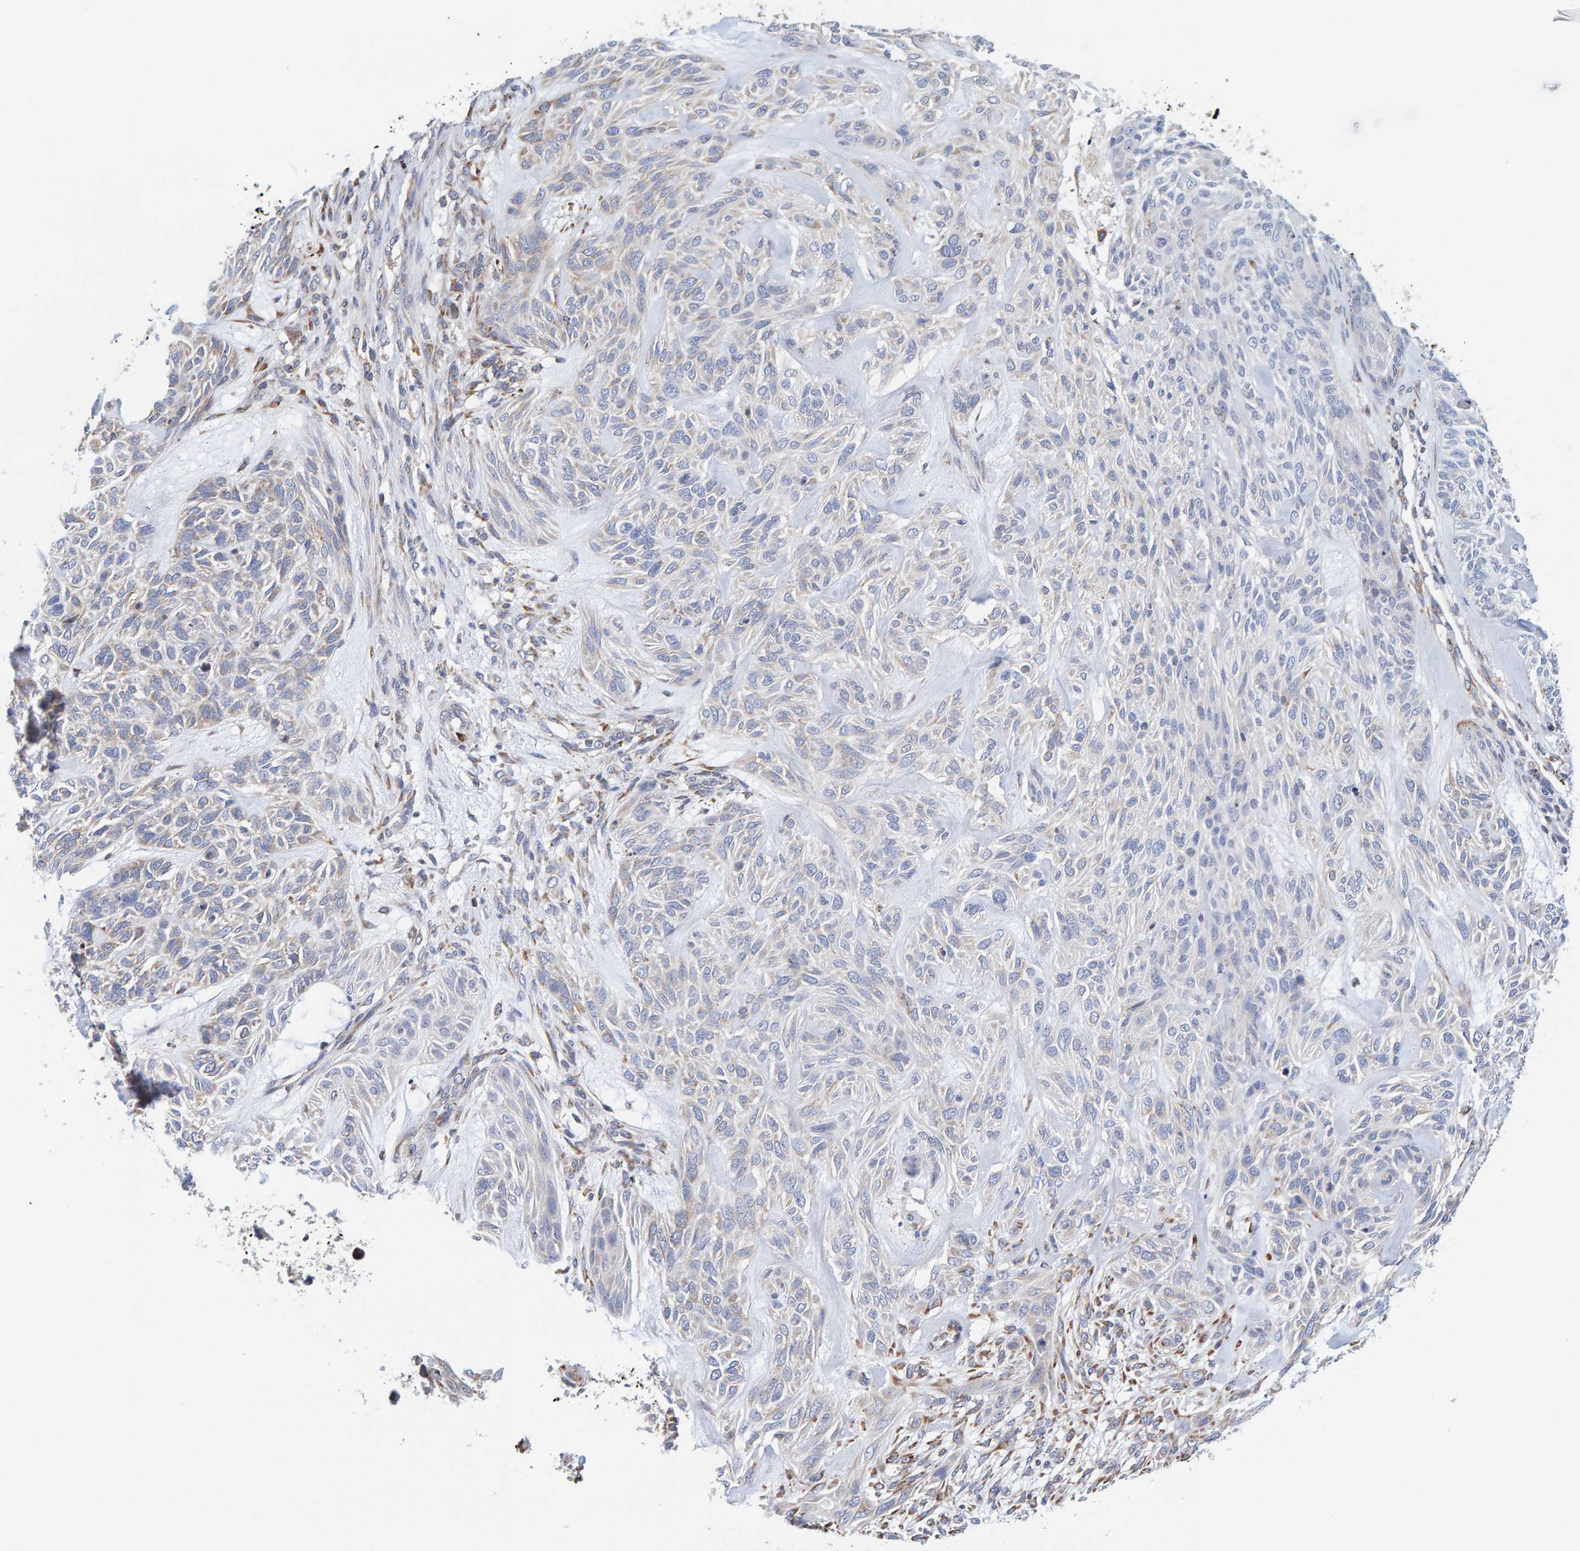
{"staining": {"intensity": "weak", "quantity": "<25%", "location": "cytoplasmic/membranous"}, "tissue": "skin cancer", "cell_type": "Tumor cells", "image_type": "cancer", "snomed": [{"axis": "morphology", "description": "Basal cell carcinoma"}, {"axis": "topography", "description": "Skin"}], "caption": "High magnification brightfield microscopy of basal cell carcinoma (skin) stained with DAB (brown) and counterstained with hematoxylin (blue): tumor cells show no significant positivity.", "gene": "SGPL1", "patient": {"sex": "male", "age": 55}}